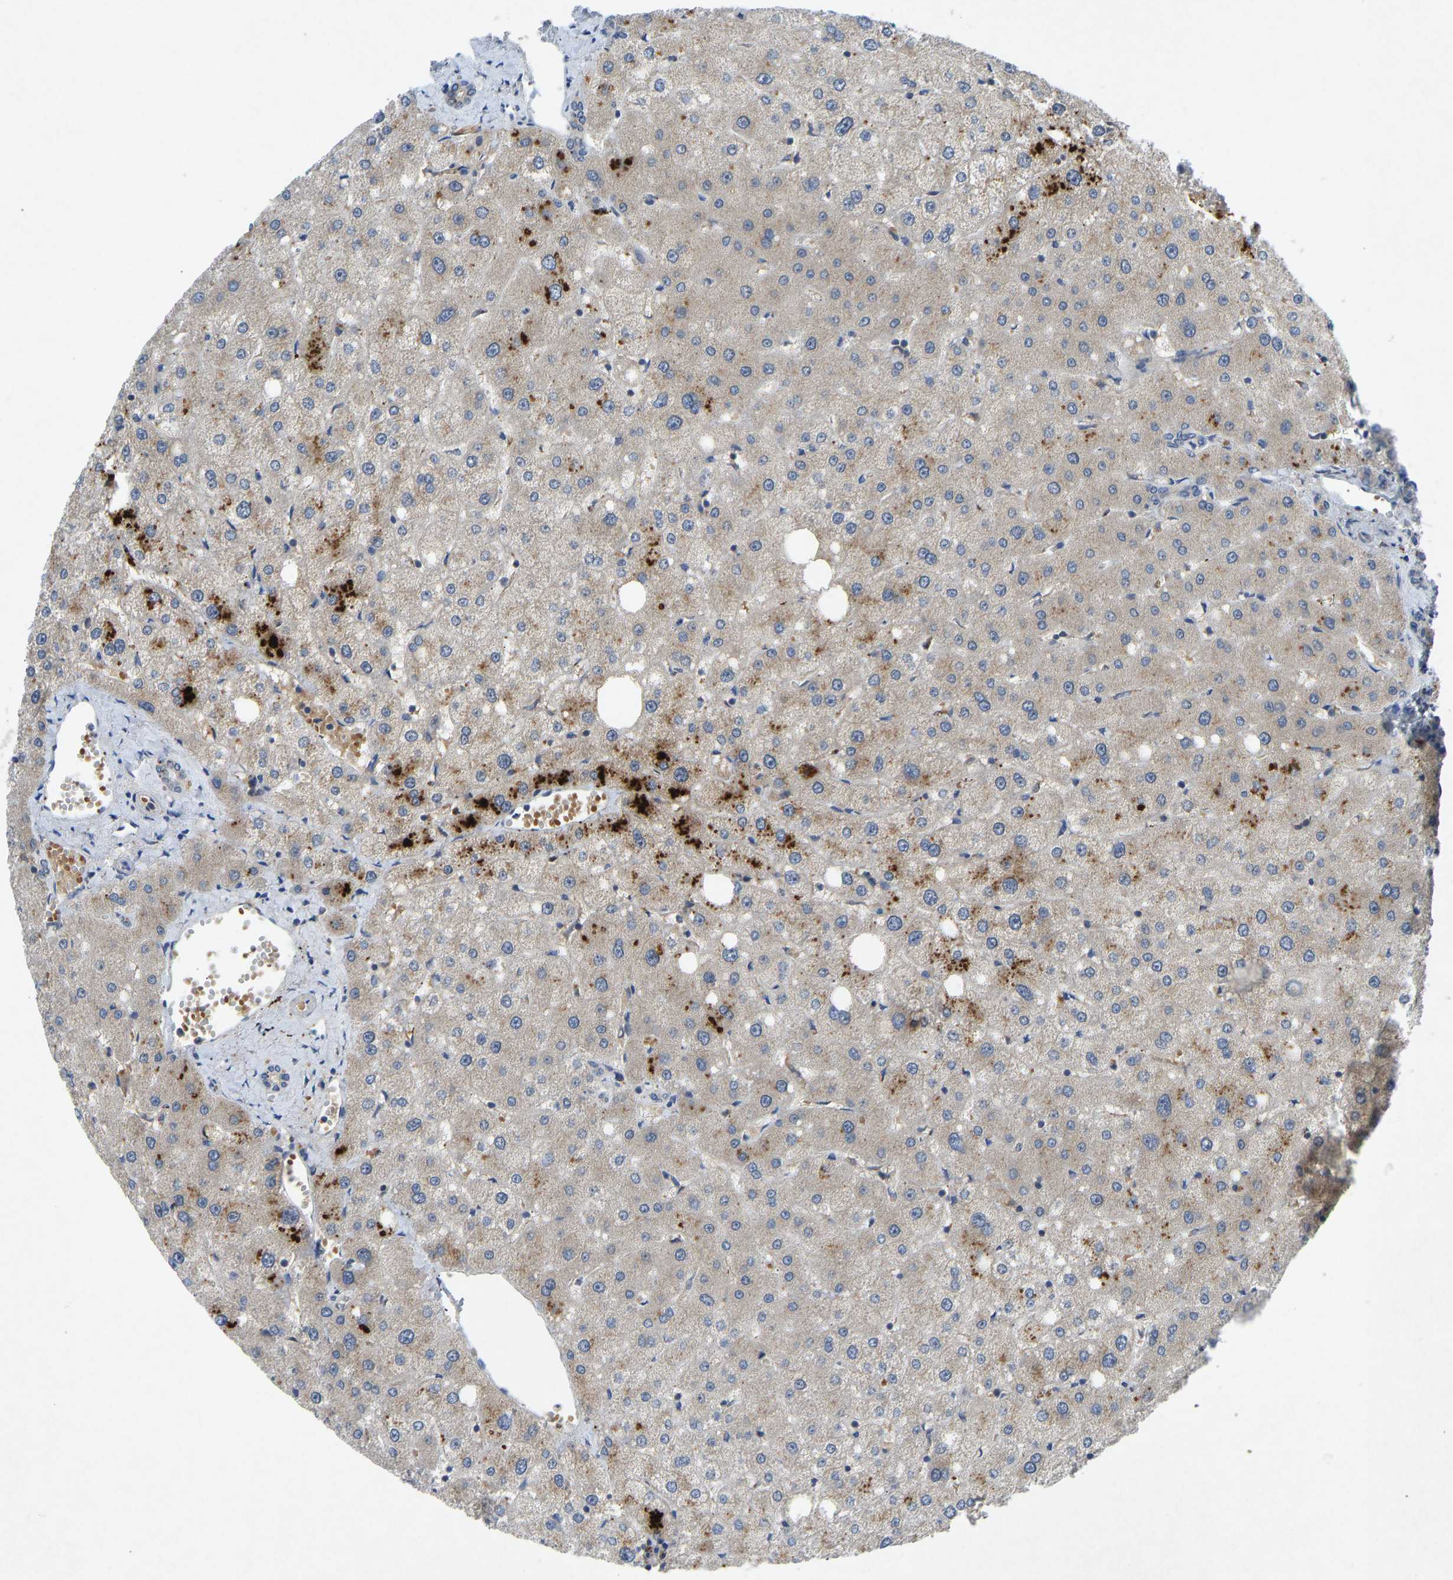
{"staining": {"intensity": "weak", "quantity": "<25%", "location": "cytoplasmic/membranous"}, "tissue": "liver", "cell_type": "Cholangiocytes", "image_type": "normal", "snomed": [{"axis": "morphology", "description": "Normal tissue, NOS"}, {"axis": "topography", "description": "Liver"}], "caption": "Cholangiocytes are negative for brown protein staining in normal liver. (DAB immunohistochemistry (IHC) with hematoxylin counter stain).", "gene": "PDE7A", "patient": {"sex": "male", "age": 73}}